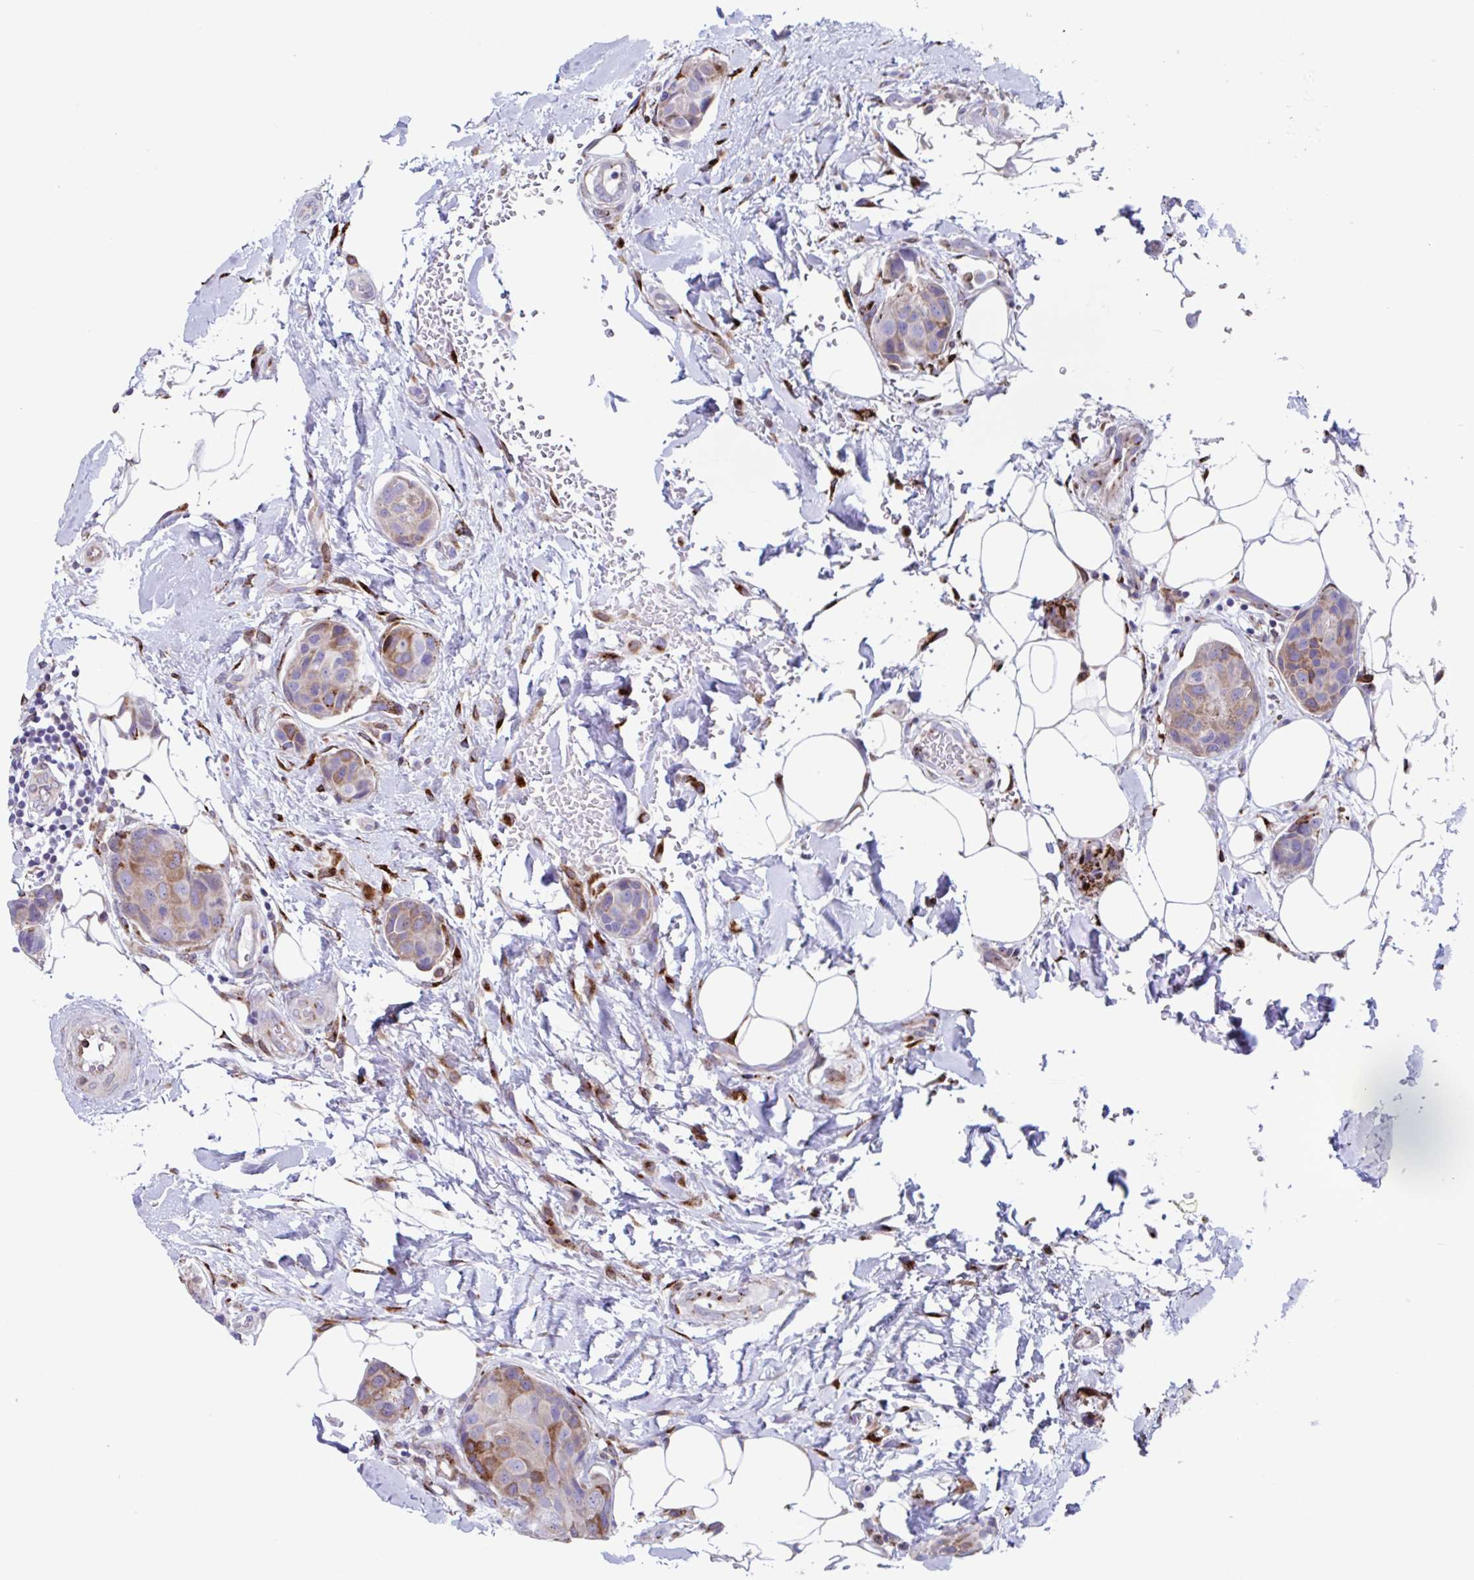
{"staining": {"intensity": "moderate", "quantity": "<25%", "location": "cytoplasmic/membranous"}, "tissue": "breast cancer", "cell_type": "Tumor cells", "image_type": "cancer", "snomed": [{"axis": "morphology", "description": "Duct carcinoma"}, {"axis": "topography", "description": "Breast"}, {"axis": "topography", "description": "Lymph node"}], "caption": "Breast cancer stained with DAB (3,3'-diaminobenzidine) immunohistochemistry shows low levels of moderate cytoplasmic/membranous staining in about <25% of tumor cells.", "gene": "RFK", "patient": {"sex": "female", "age": 80}}